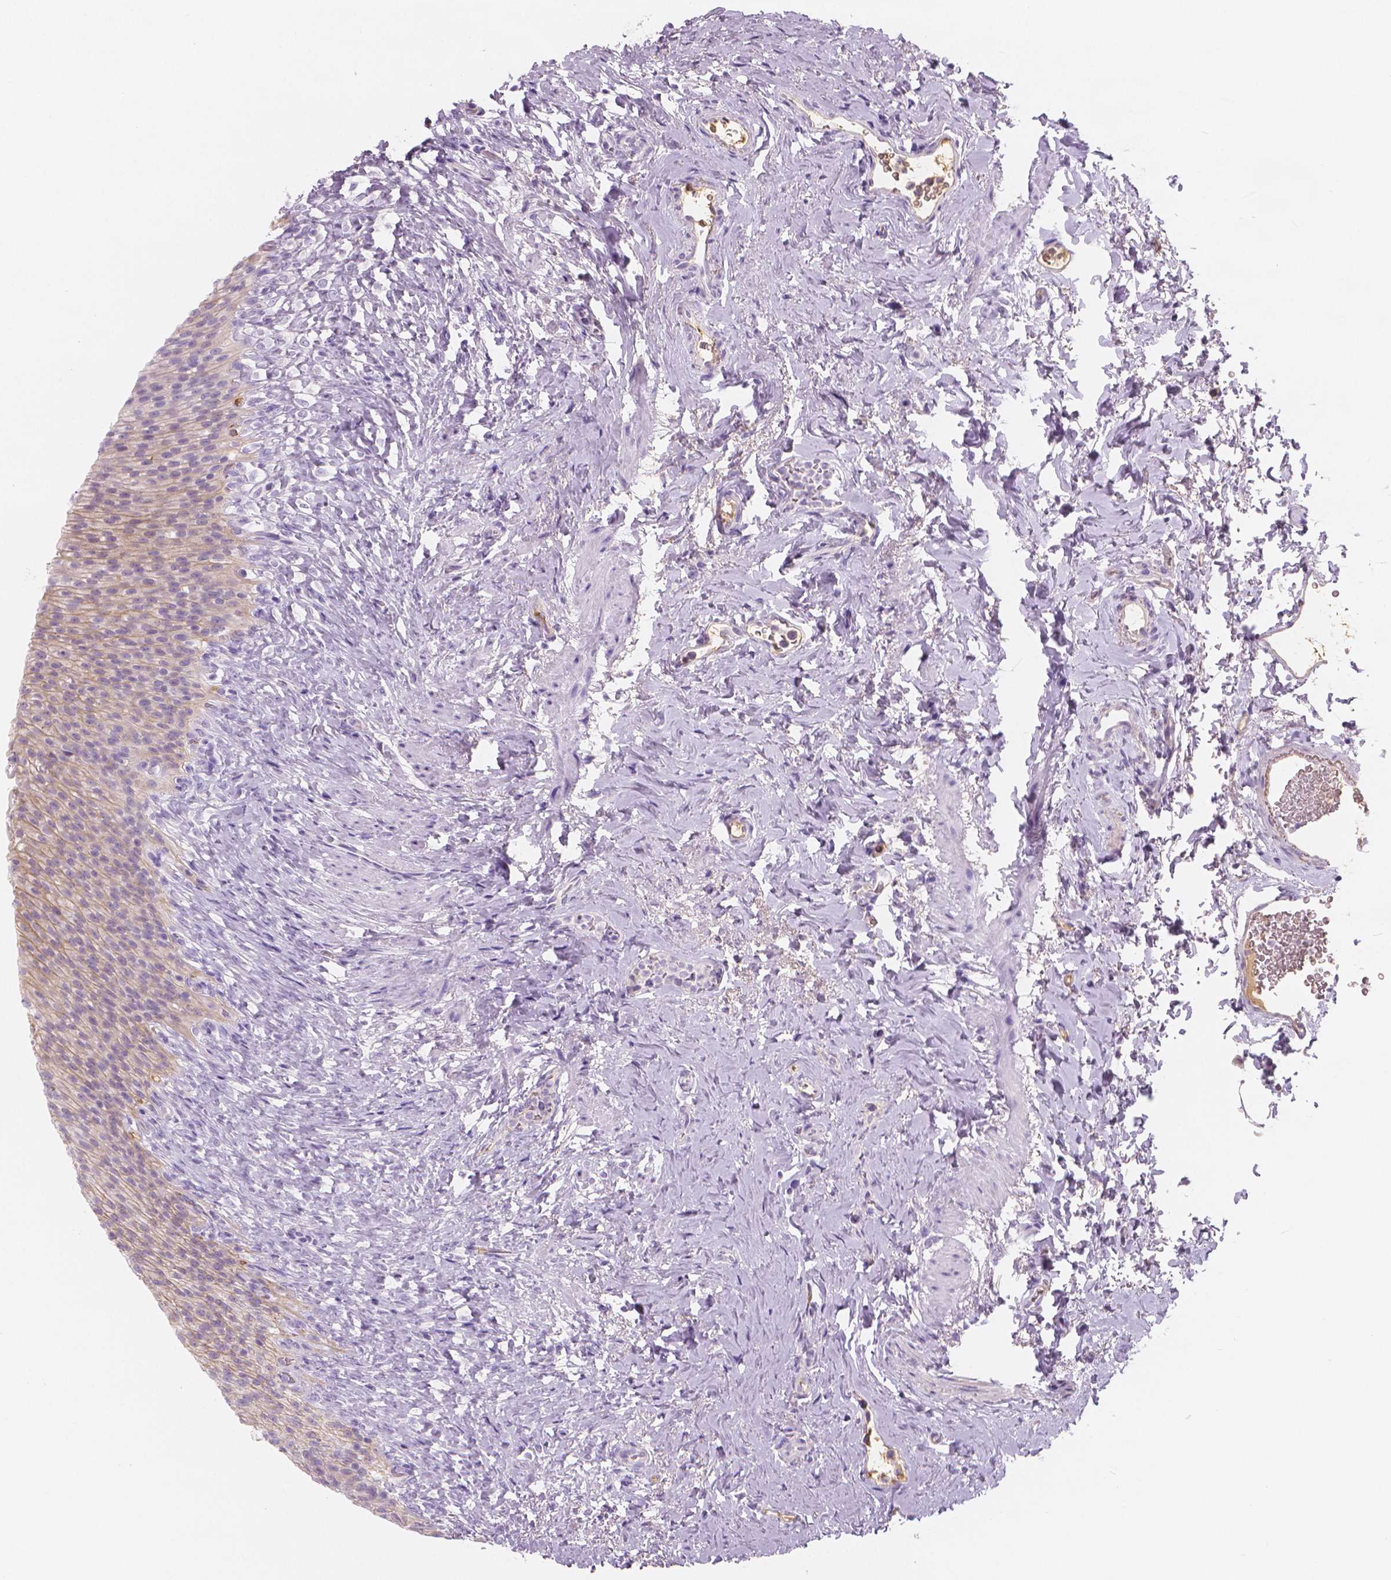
{"staining": {"intensity": "moderate", "quantity": "<25%", "location": "cytoplasmic/membranous"}, "tissue": "urinary bladder", "cell_type": "Urothelial cells", "image_type": "normal", "snomed": [{"axis": "morphology", "description": "Normal tissue, NOS"}, {"axis": "topography", "description": "Urinary bladder"}, {"axis": "topography", "description": "Prostate"}], "caption": "Immunohistochemical staining of benign human urinary bladder displays moderate cytoplasmic/membranous protein expression in about <25% of urothelial cells. (DAB = brown stain, brightfield microscopy at high magnification).", "gene": "APOA4", "patient": {"sex": "male", "age": 76}}